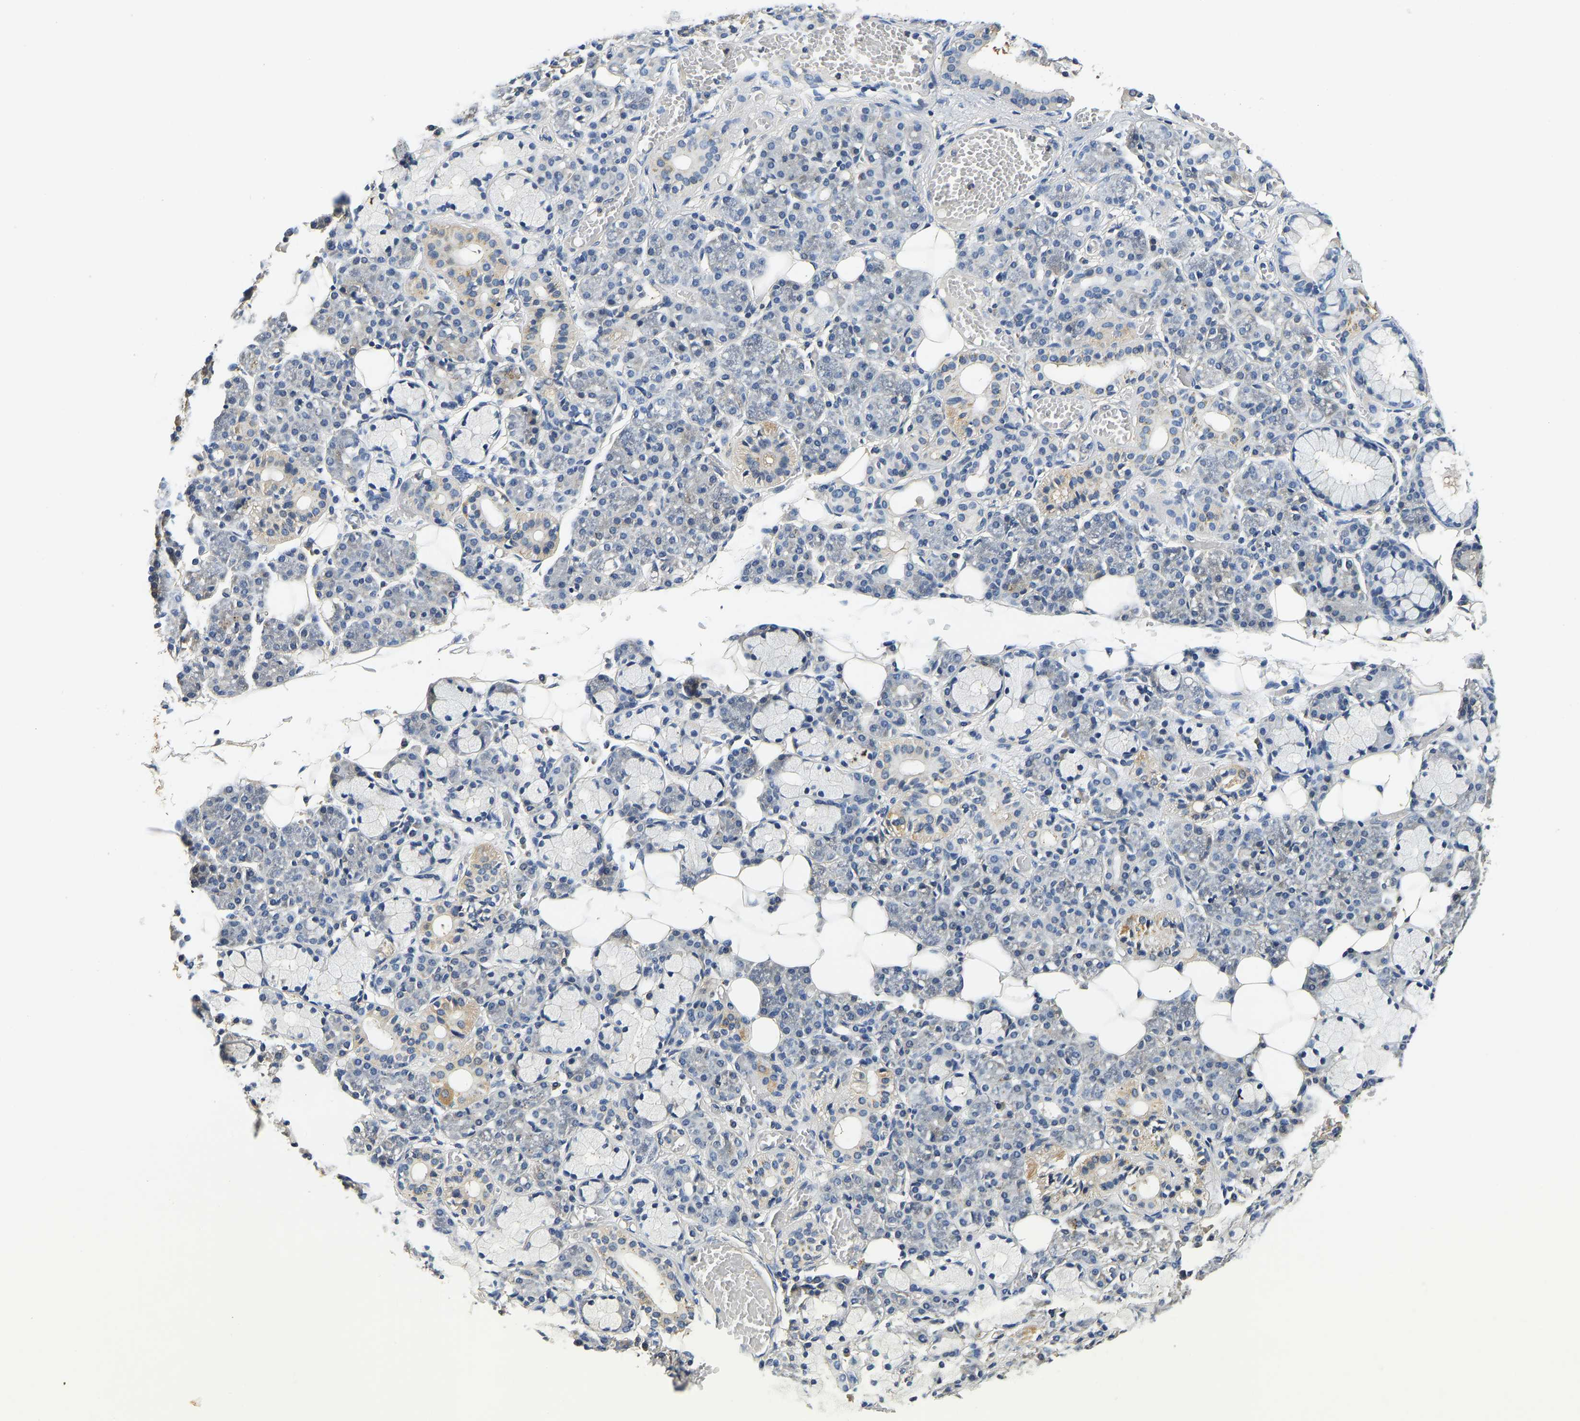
{"staining": {"intensity": "moderate", "quantity": "<25%", "location": "cytoplasmic/membranous"}, "tissue": "salivary gland", "cell_type": "Glandular cells", "image_type": "normal", "snomed": [{"axis": "morphology", "description": "Normal tissue, NOS"}, {"axis": "topography", "description": "Salivary gland"}], "caption": "A histopathology image of salivary gland stained for a protein exhibits moderate cytoplasmic/membranous brown staining in glandular cells.", "gene": "RESF1", "patient": {"sex": "male", "age": 63}}